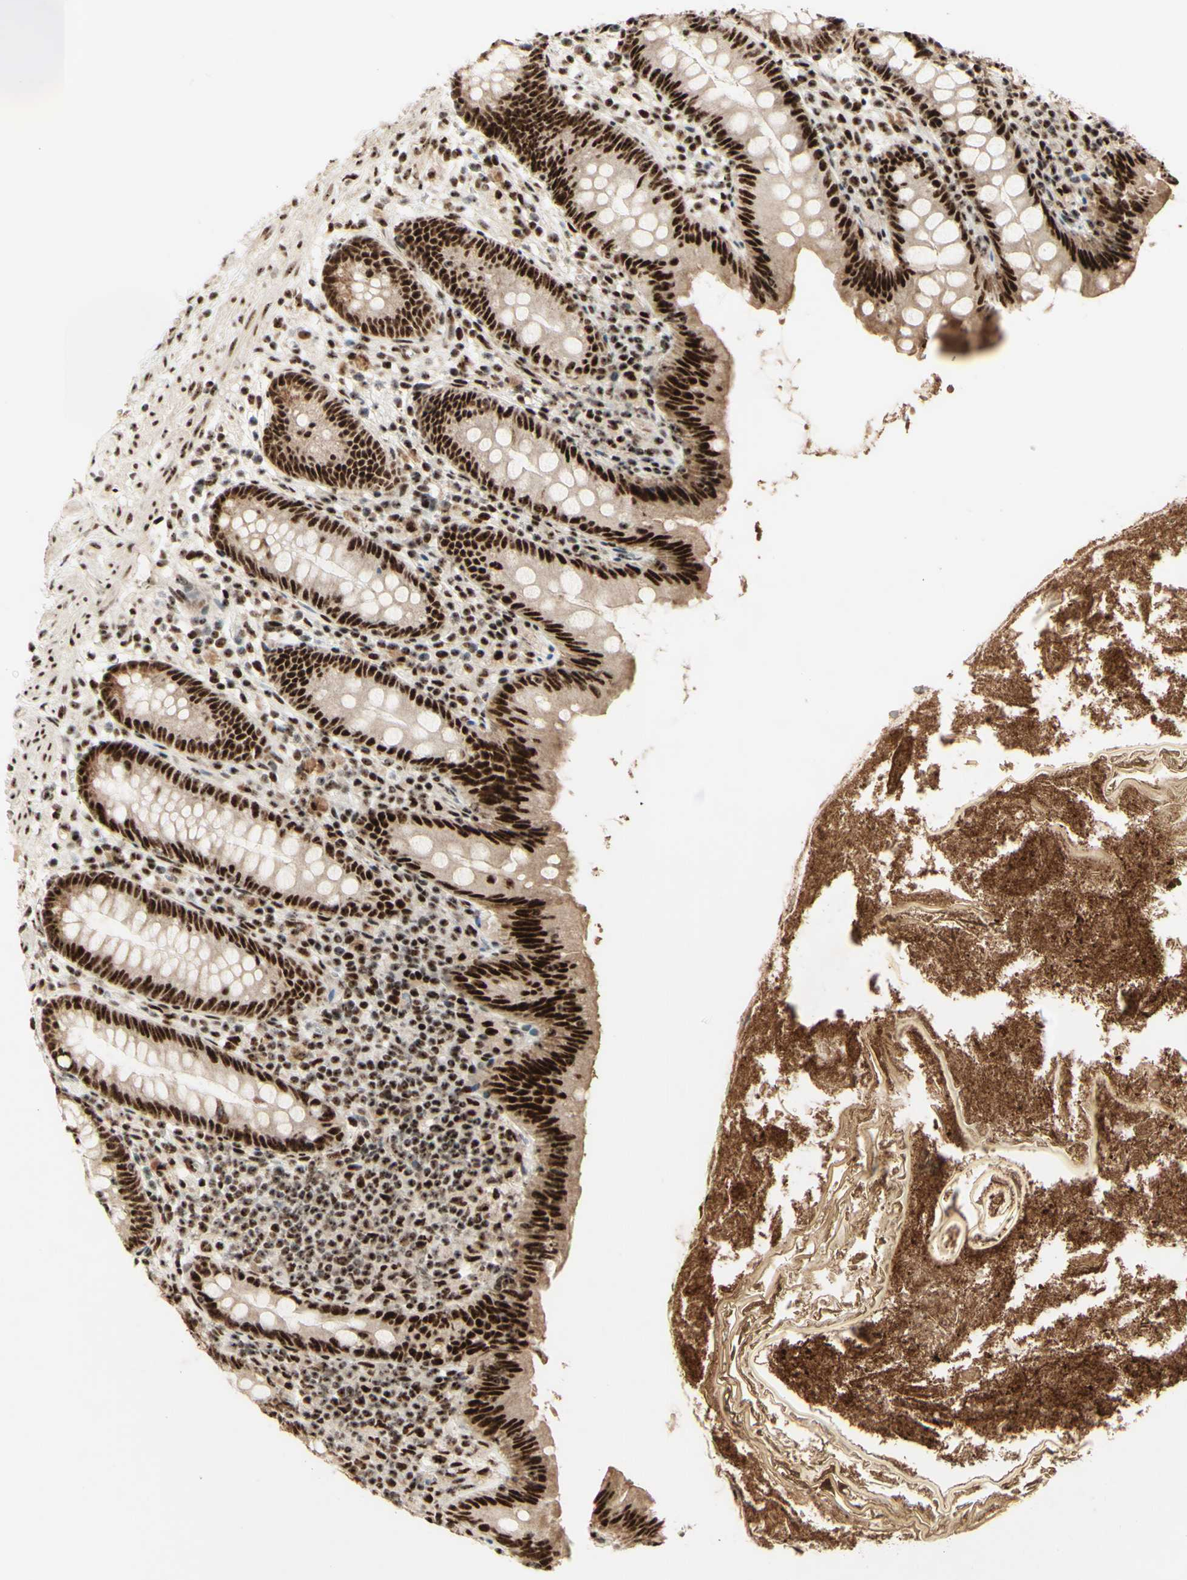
{"staining": {"intensity": "strong", "quantity": ">75%", "location": "cytoplasmic/membranous,nuclear"}, "tissue": "appendix", "cell_type": "Glandular cells", "image_type": "normal", "snomed": [{"axis": "morphology", "description": "Normal tissue, NOS"}, {"axis": "topography", "description": "Appendix"}], "caption": "Glandular cells demonstrate high levels of strong cytoplasmic/membranous,nuclear expression in about >75% of cells in normal human appendix.", "gene": "DHX9", "patient": {"sex": "male", "age": 52}}